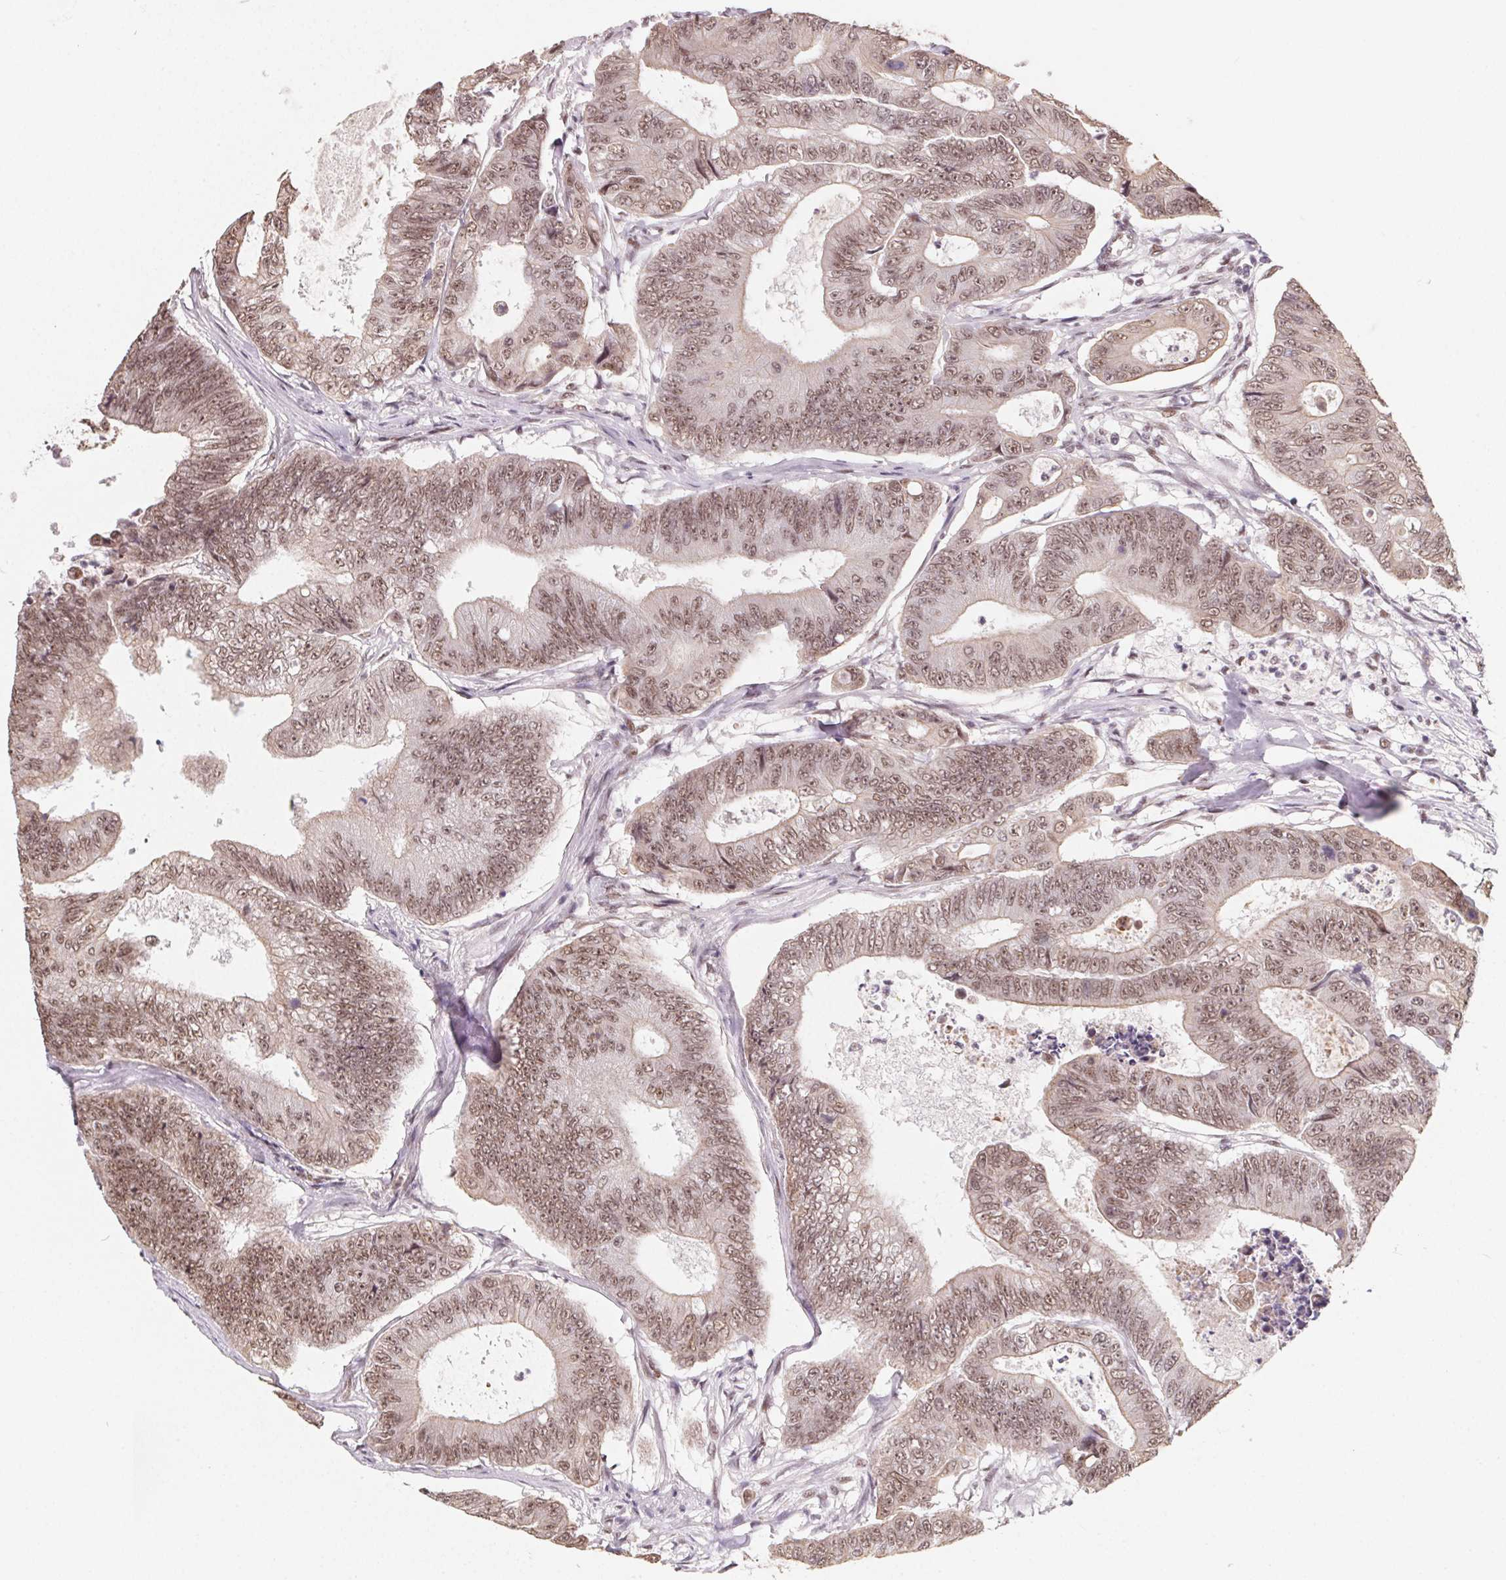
{"staining": {"intensity": "weak", "quantity": ">75%", "location": "cytoplasmic/membranous,nuclear"}, "tissue": "colorectal cancer", "cell_type": "Tumor cells", "image_type": "cancer", "snomed": [{"axis": "morphology", "description": "Adenocarcinoma, NOS"}, {"axis": "topography", "description": "Colon"}], "caption": "DAB immunohistochemical staining of human adenocarcinoma (colorectal) reveals weak cytoplasmic/membranous and nuclear protein expression in about >75% of tumor cells. (Stains: DAB (3,3'-diaminobenzidine) in brown, nuclei in blue, Microscopy: brightfield microscopy at high magnification).", "gene": "TCERG1", "patient": {"sex": "female", "age": 48}}